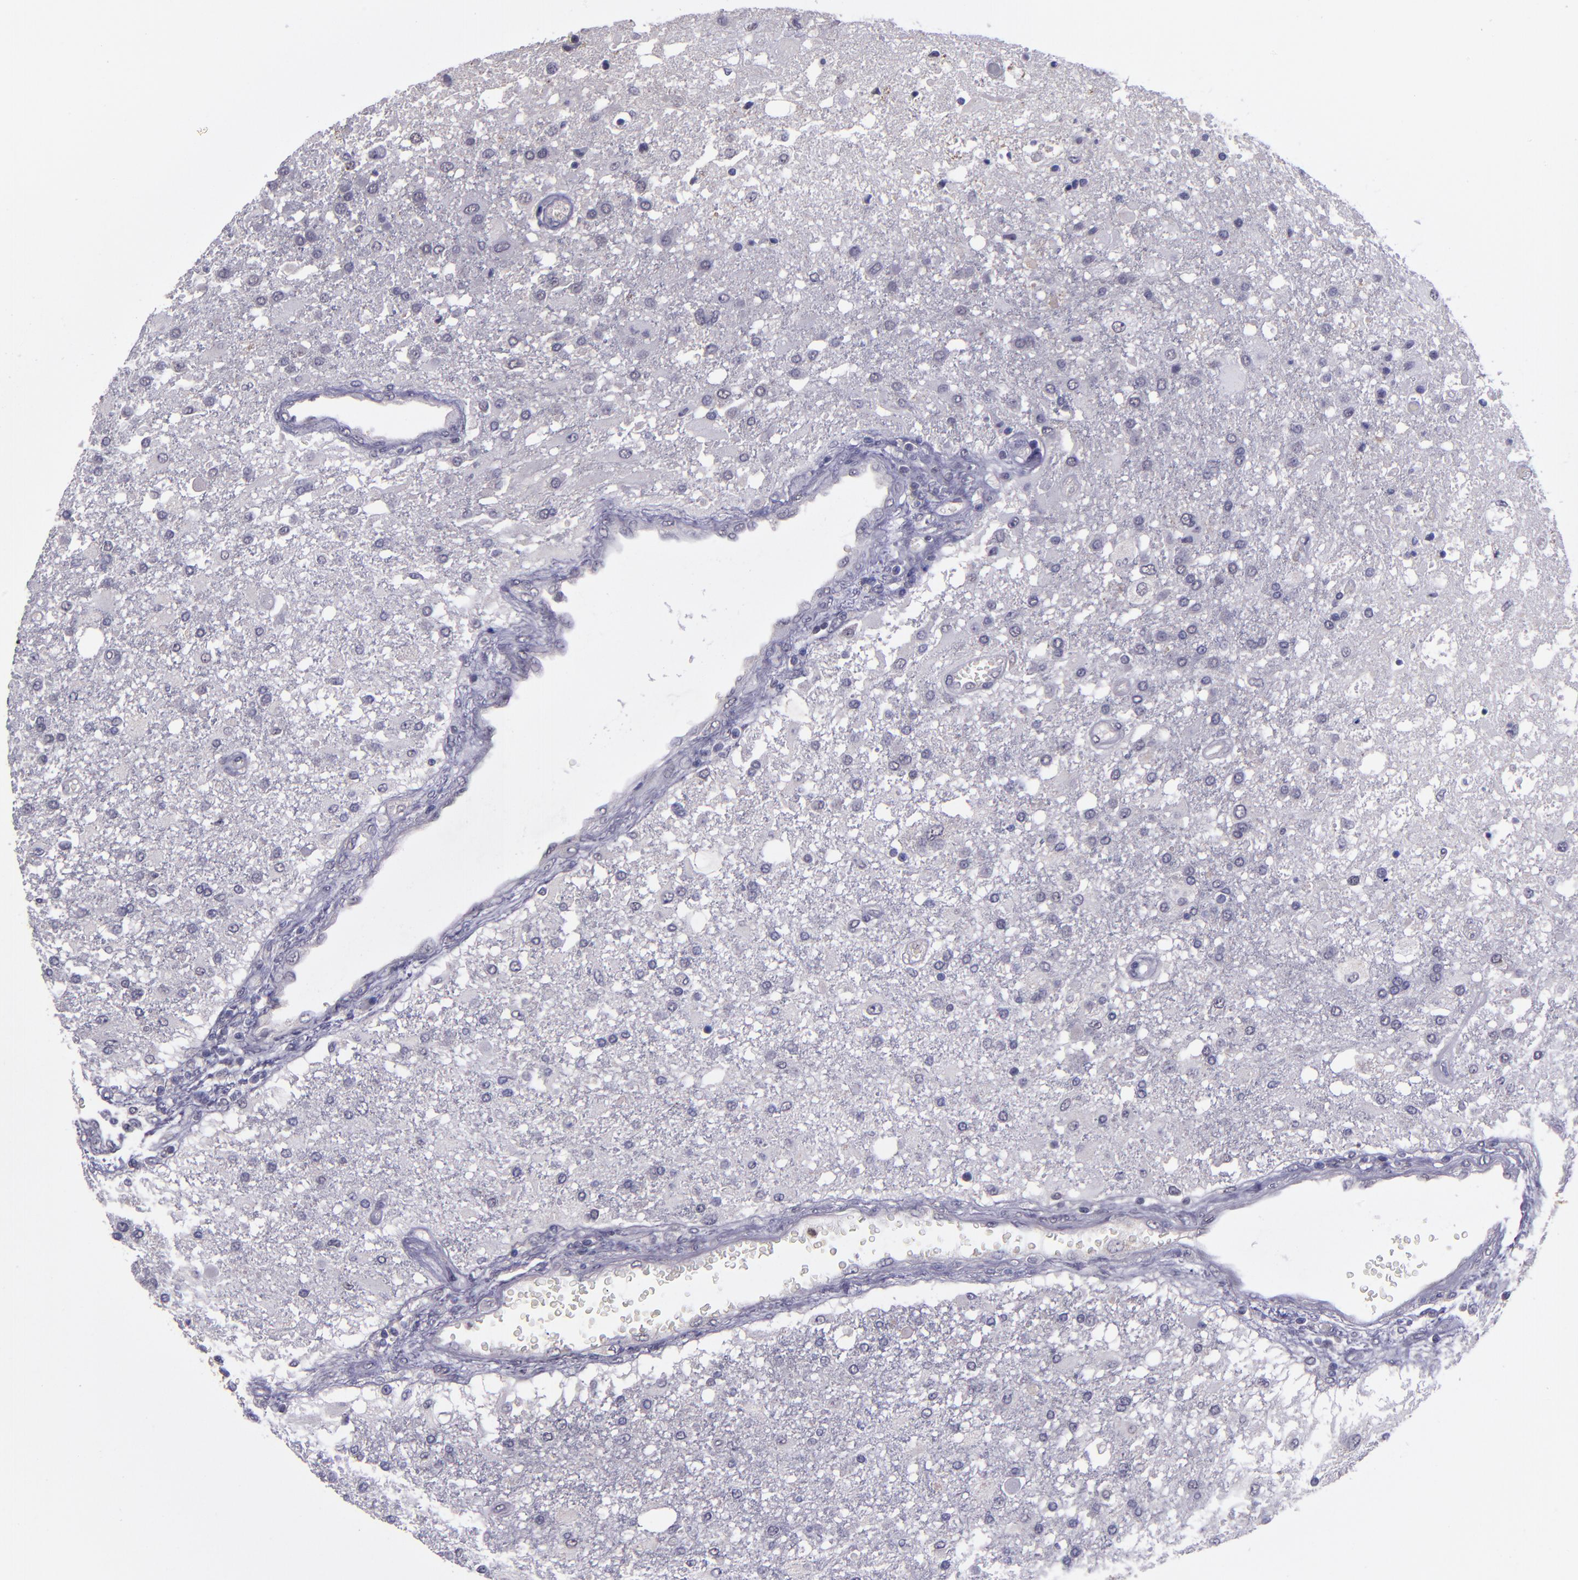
{"staining": {"intensity": "negative", "quantity": "none", "location": "none"}, "tissue": "glioma", "cell_type": "Tumor cells", "image_type": "cancer", "snomed": [{"axis": "morphology", "description": "Glioma, malignant, High grade"}, {"axis": "topography", "description": "Cerebral cortex"}], "caption": "The histopathology image shows no significant expression in tumor cells of glioma. (Stains: DAB IHC with hematoxylin counter stain, Microscopy: brightfield microscopy at high magnification).", "gene": "CEBPE", "patient": {"sex": "male", "age": 79}}